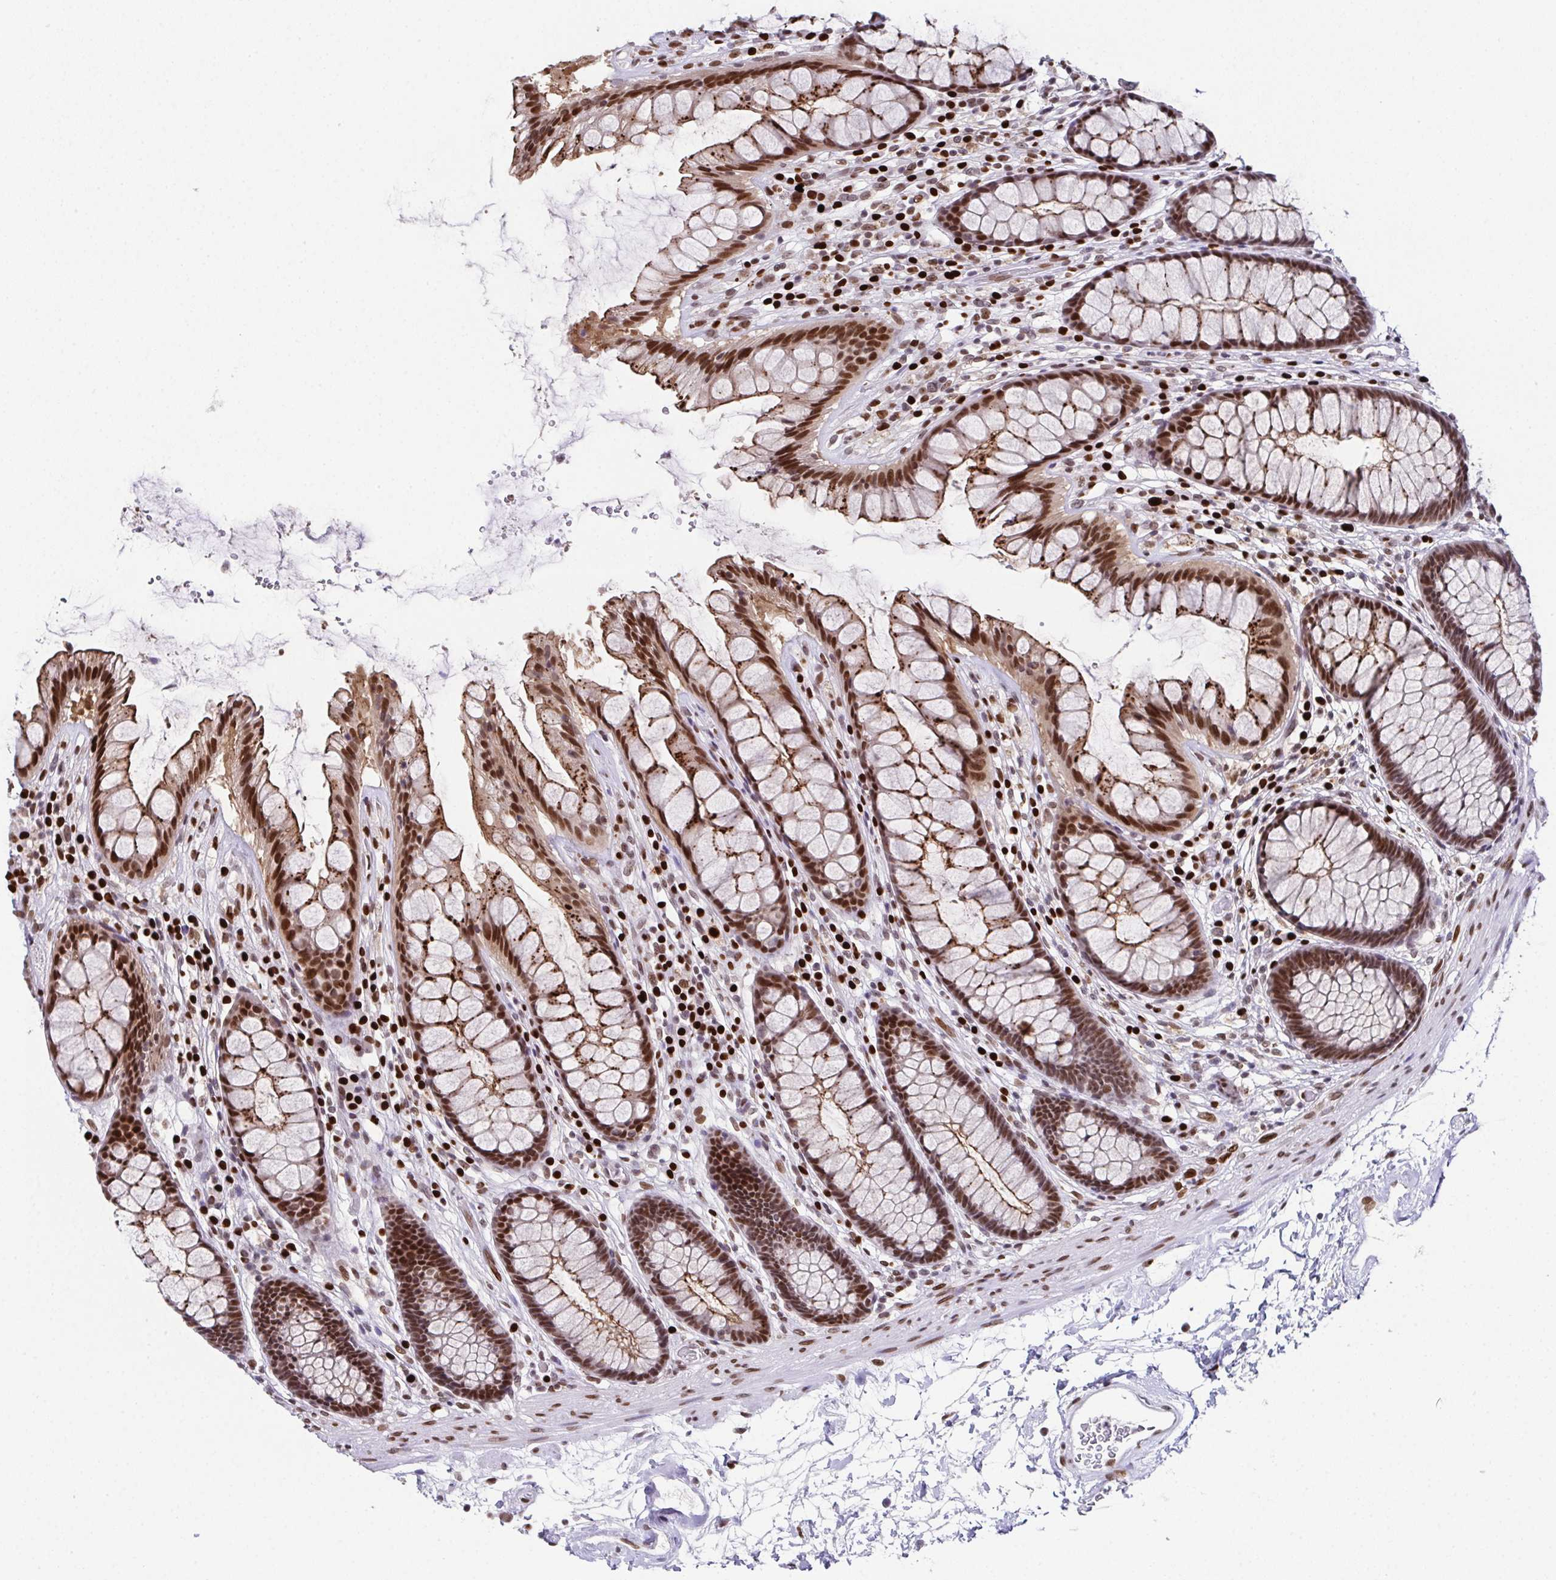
{"staining": {"intensity": "moderate", "quantity": ">75%", "location": "cytoplasmic/membranous,nuclear"}, "tissue": "rectum", "cell_type": "Glandular cells", "image_type": "normal", "snomed": [{"axis": "morphology", "description": "Normal tissue, NOS"}, {"axis": "topography", "description": "Rectum"}], "caption": "Brown immunohistochemical staining in unremarkable rectum displays moderate cytoplasmic/membranous,nuclear staining in approximately >75% of glandular cells. (IHC, brightfield microscopy, high magnification).", "gene": "RB1", "patient": {"sex": "male", "age": 72}}